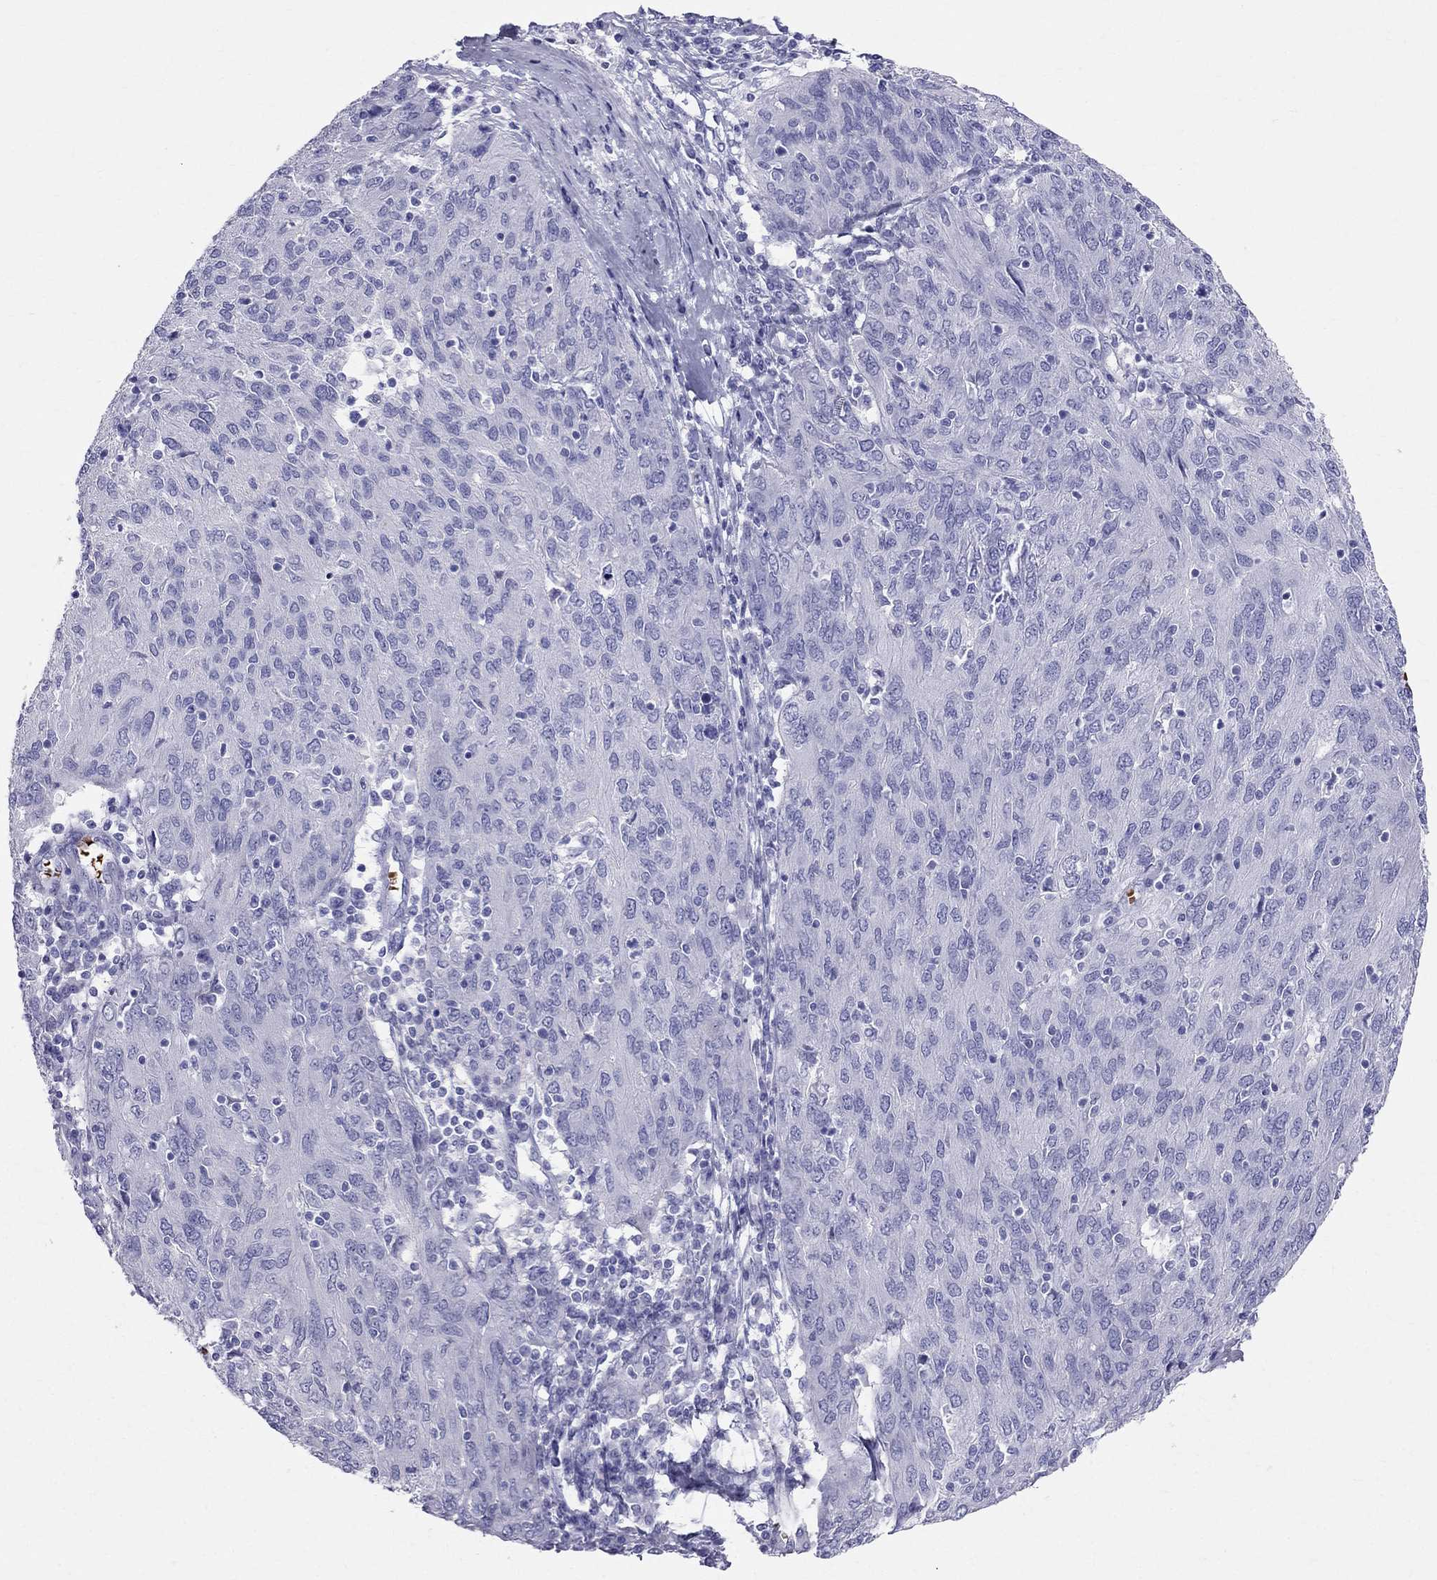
{"staining": {"intensity": "negative", "quantity": "none", "location": "none"}, "tissue": "ovarian cancer", "cell_type": "Tumor cells", "image_type": "cancer", "snomed": [{"axis": "morphology", "description": "Carcinoma, endometroid"}, {"axis": "topography", "description": "Ovary"}], "caption": "Tumor cells show no significant expression in ovarian cancer (endometroid carcinoma).", "gene": "DNAAF6", "patient": {"sex": "female", "age": 50}}